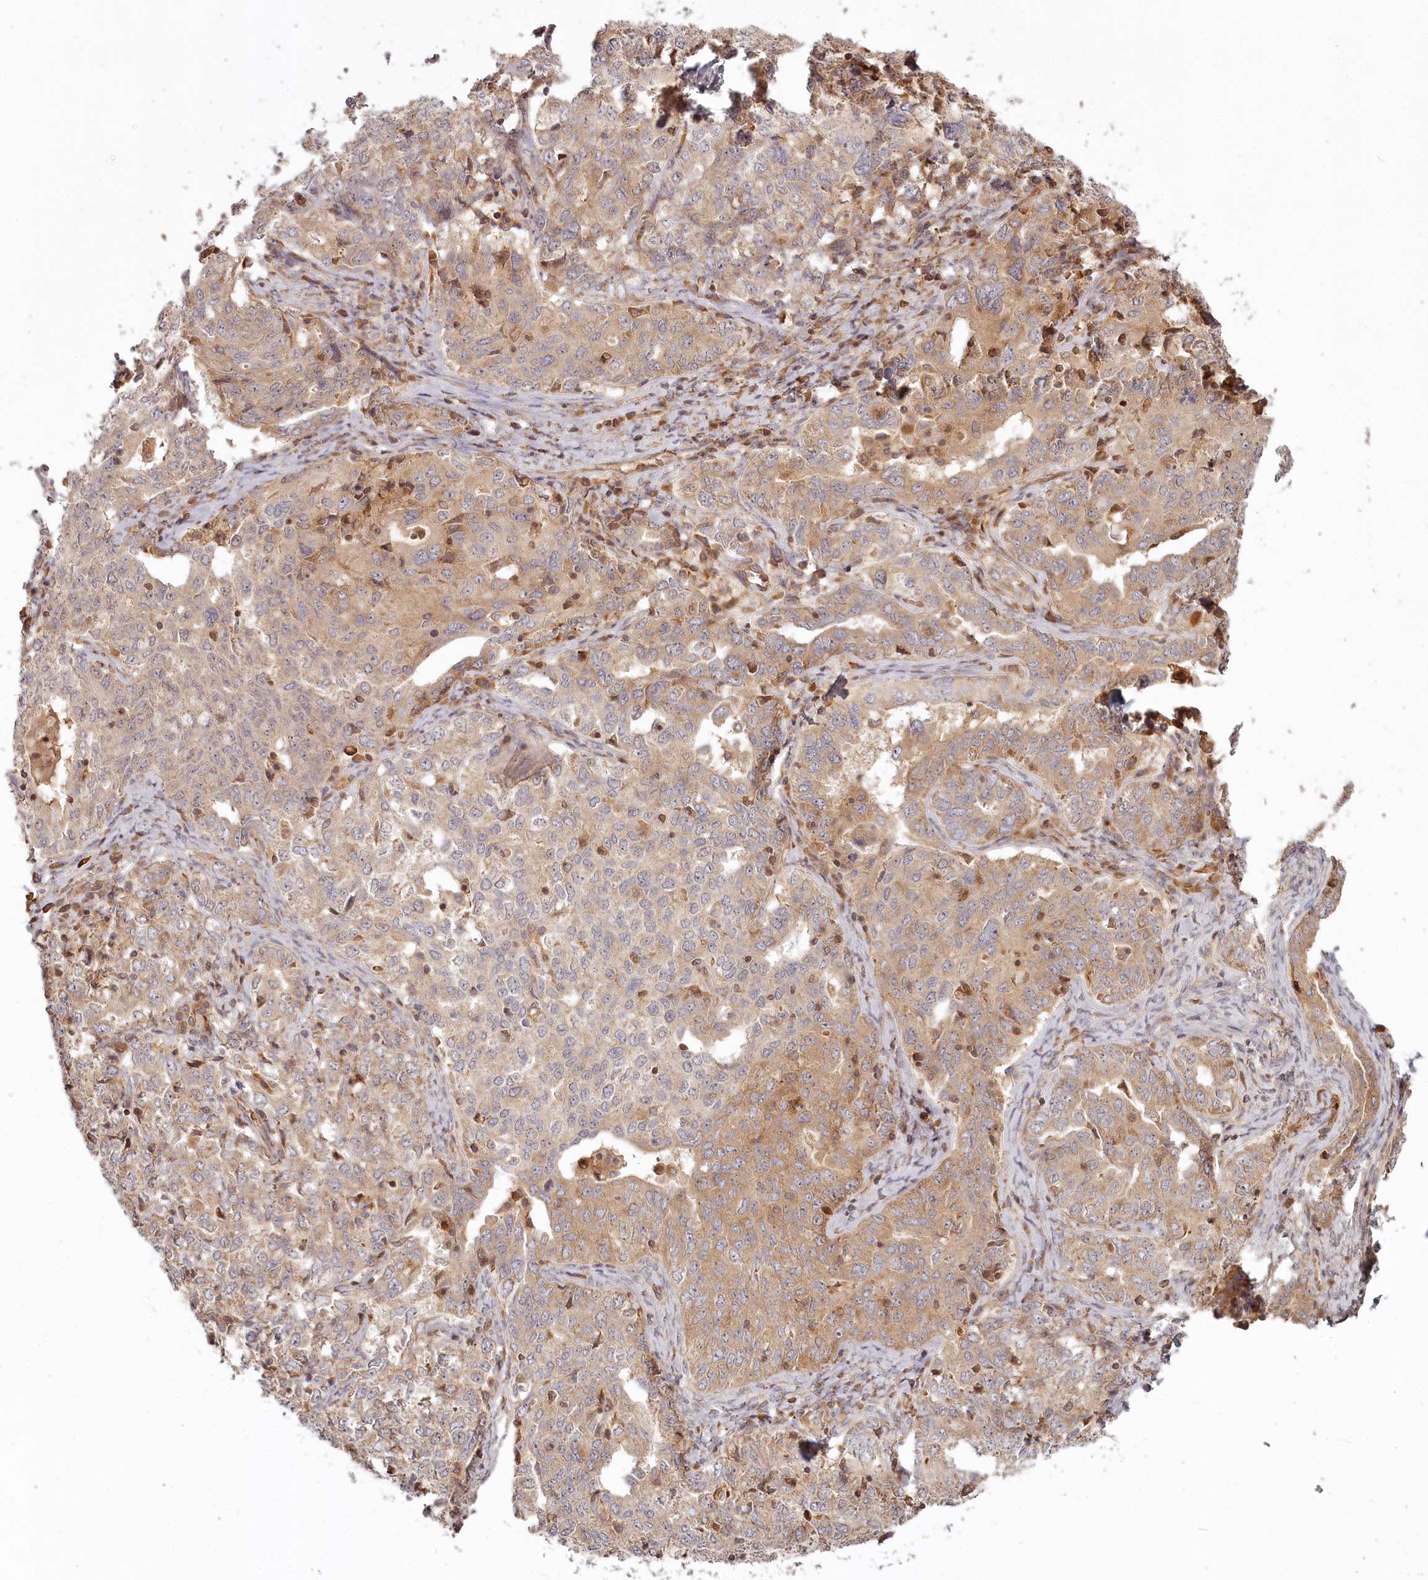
{"staining": {"intensity": "moderate", "quantity": ">75%", "location": "cytoplasmic/membranous"}, "tissue": "ovarian cancer", "cell_type": "Tumor cells", "image_type": "cancer", "snomed": [{"axis": "morphology", "description": "Carcinoma, endometroid"}, {"axis": "topography", "description": "Ovary"}], "caption": "High-power microscopy captured an immunohistochemistry photomicrograph of endometroid carcinoma (ovarian), revealing moderate cytoplasmic/membranous expression in about >75% of tumor cells.", "gene": "TMIE", "patient": {"sex": "female", "age": 62}}